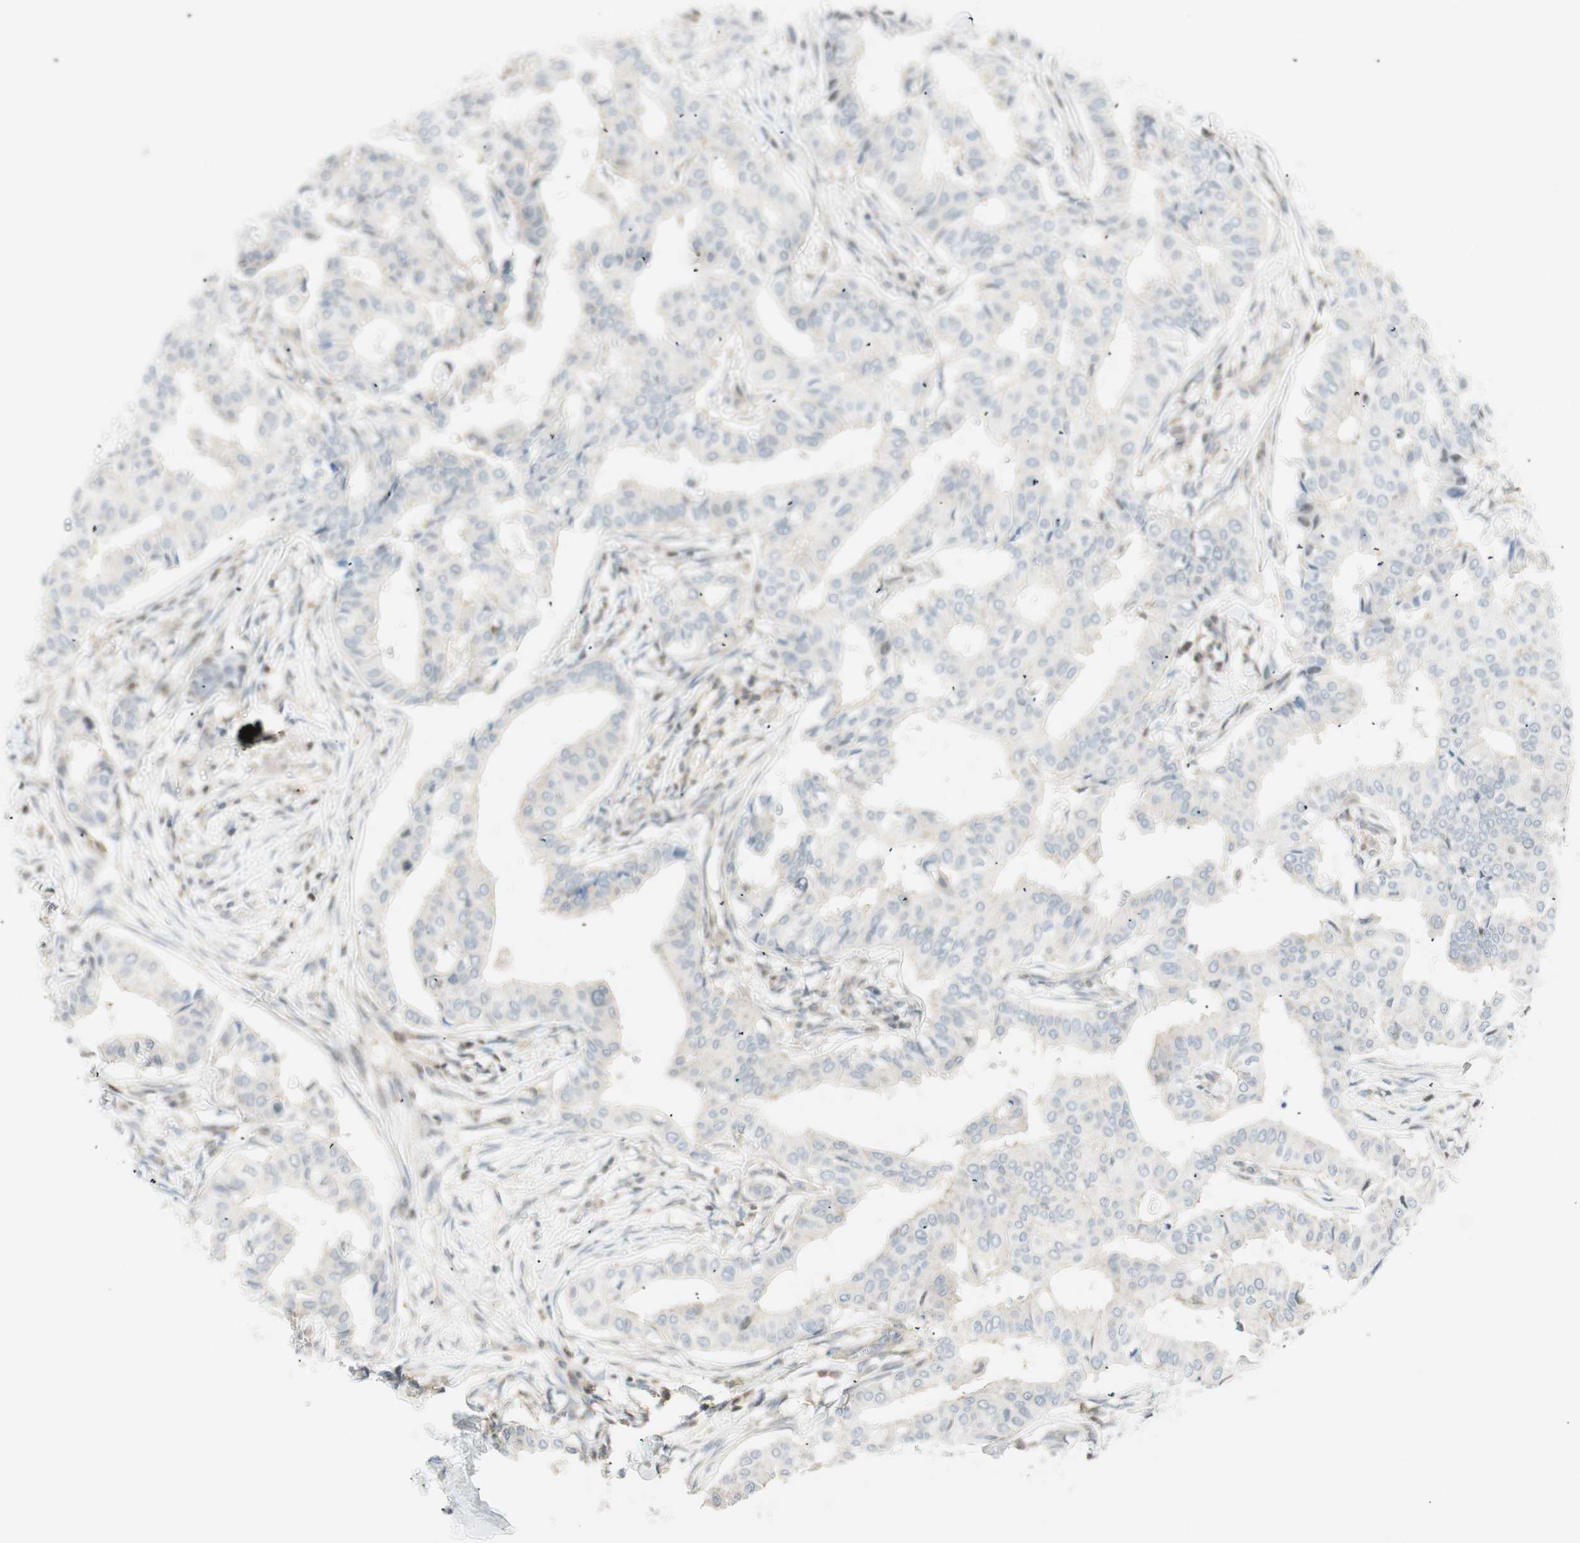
{"staining": {"intensity": "negative", "quantity": "none", "location": "none"}, "tissue": "head and neck cancer", "cell_type": "Tumor cells", "image_type": "cancer", "snomed": [{"axis": "morphology", "description": "Adenocarcinoma, NOS"}, {"axis": "topography", "description": "Salivary gland"}, {"axis": "topography", "description": "Head-Neck"}], "caption": "An immunohistochemistry image of adenocarcinoma (head and neck) is shown. There is no staining in tumor cells of adenocarcinoma (head and neck).", "gene": "PPP1CA", "patient": {"sex": "female", "age": 59}}